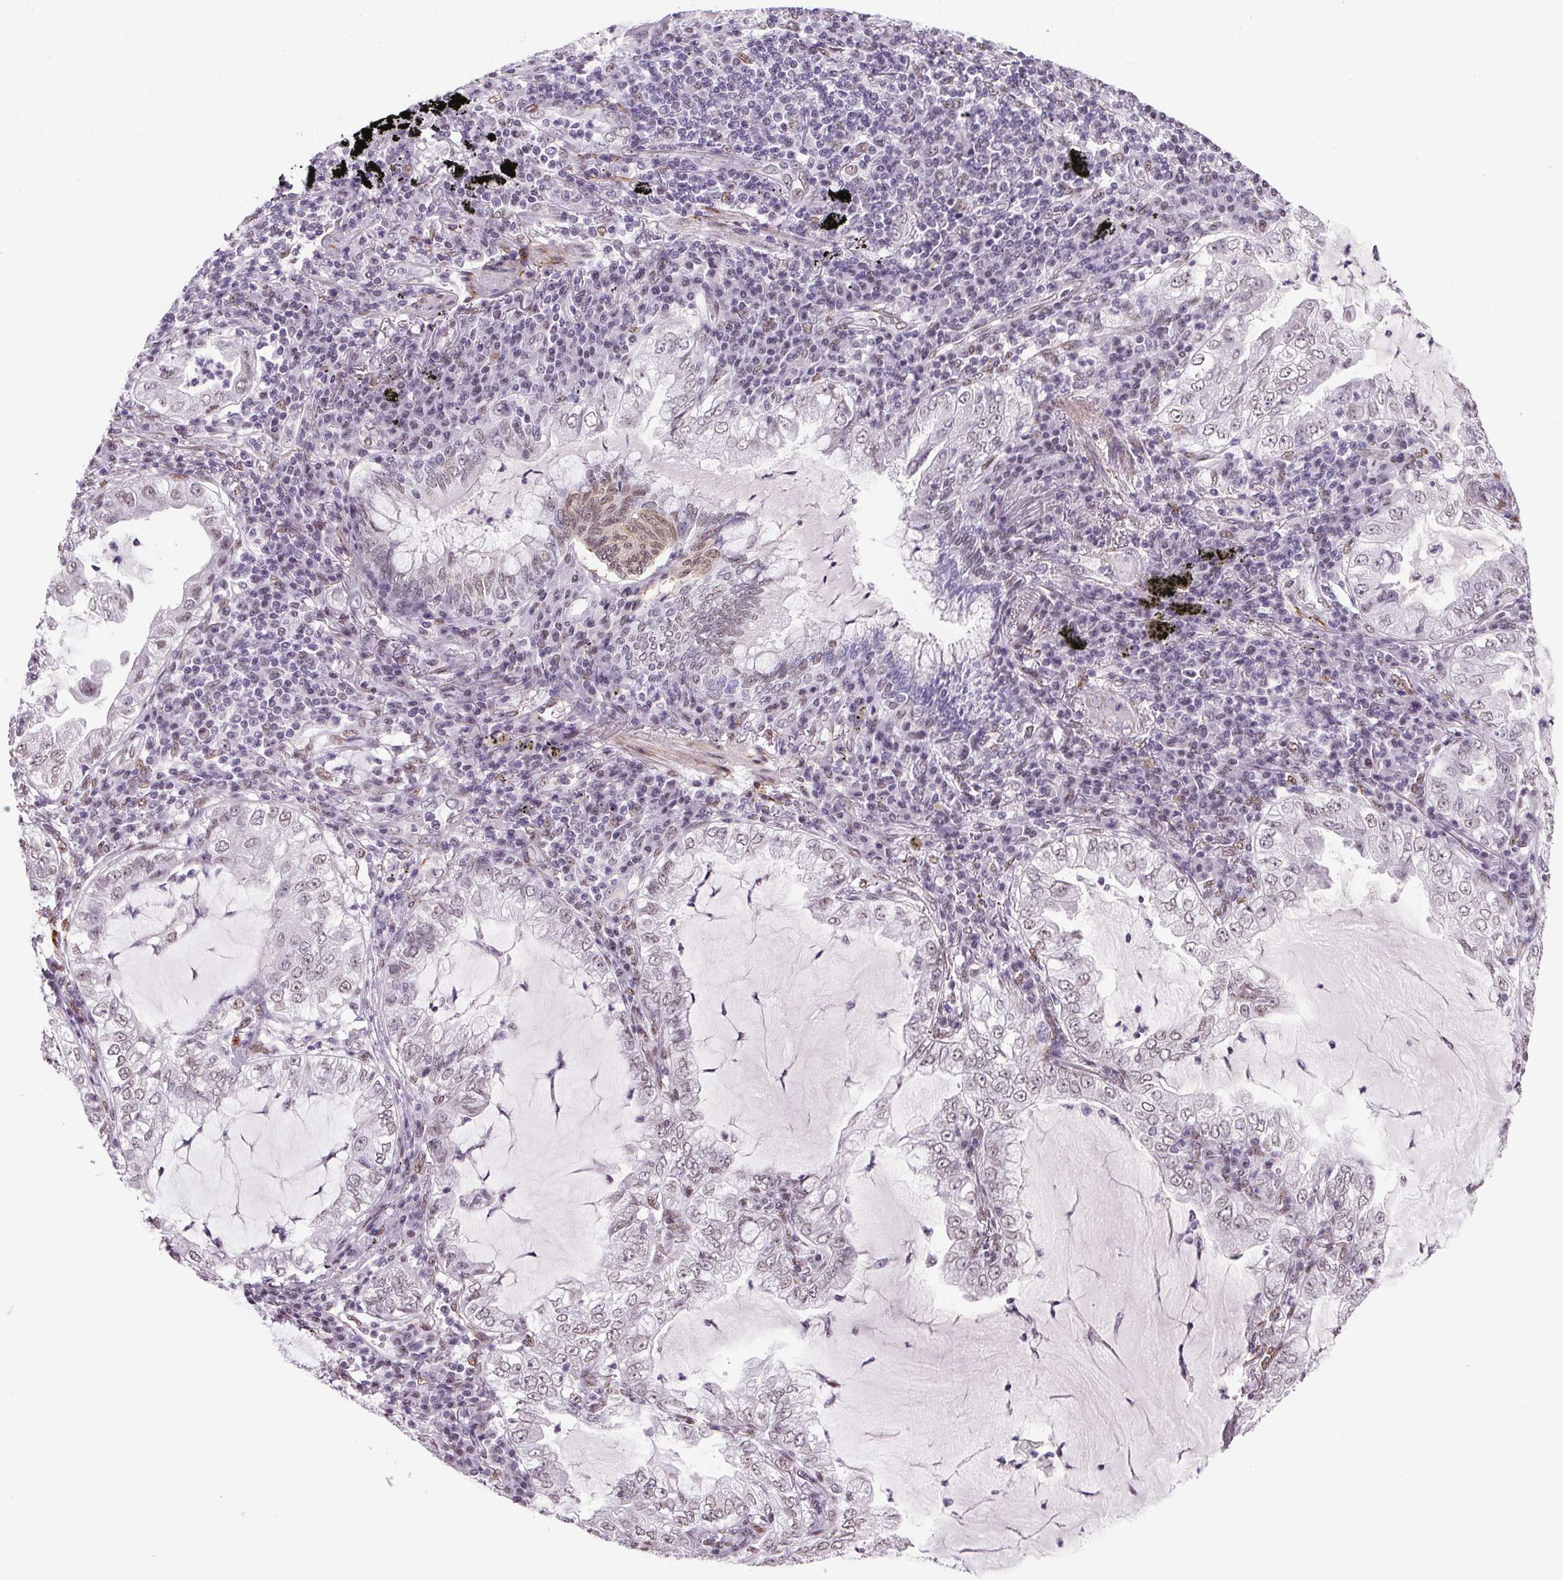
{"staining": {"intensity": "weak", "quantity": "<25%", "location": "nuclear"}, "tissue": "lung cancer", "cell_type": "Tumor cells", "image_type": "cancer", "snomed": [{"axis": "morphology", "description": "Adenocarcinoma, NOS"}, {"axis": "topography", "description": "Lung"}], "caption": "An image of human adenocarcinoma (lung) is negative for staining in tumor cells.", "gene": "GP6", "patient": {"sex": "female", "age": 73}}